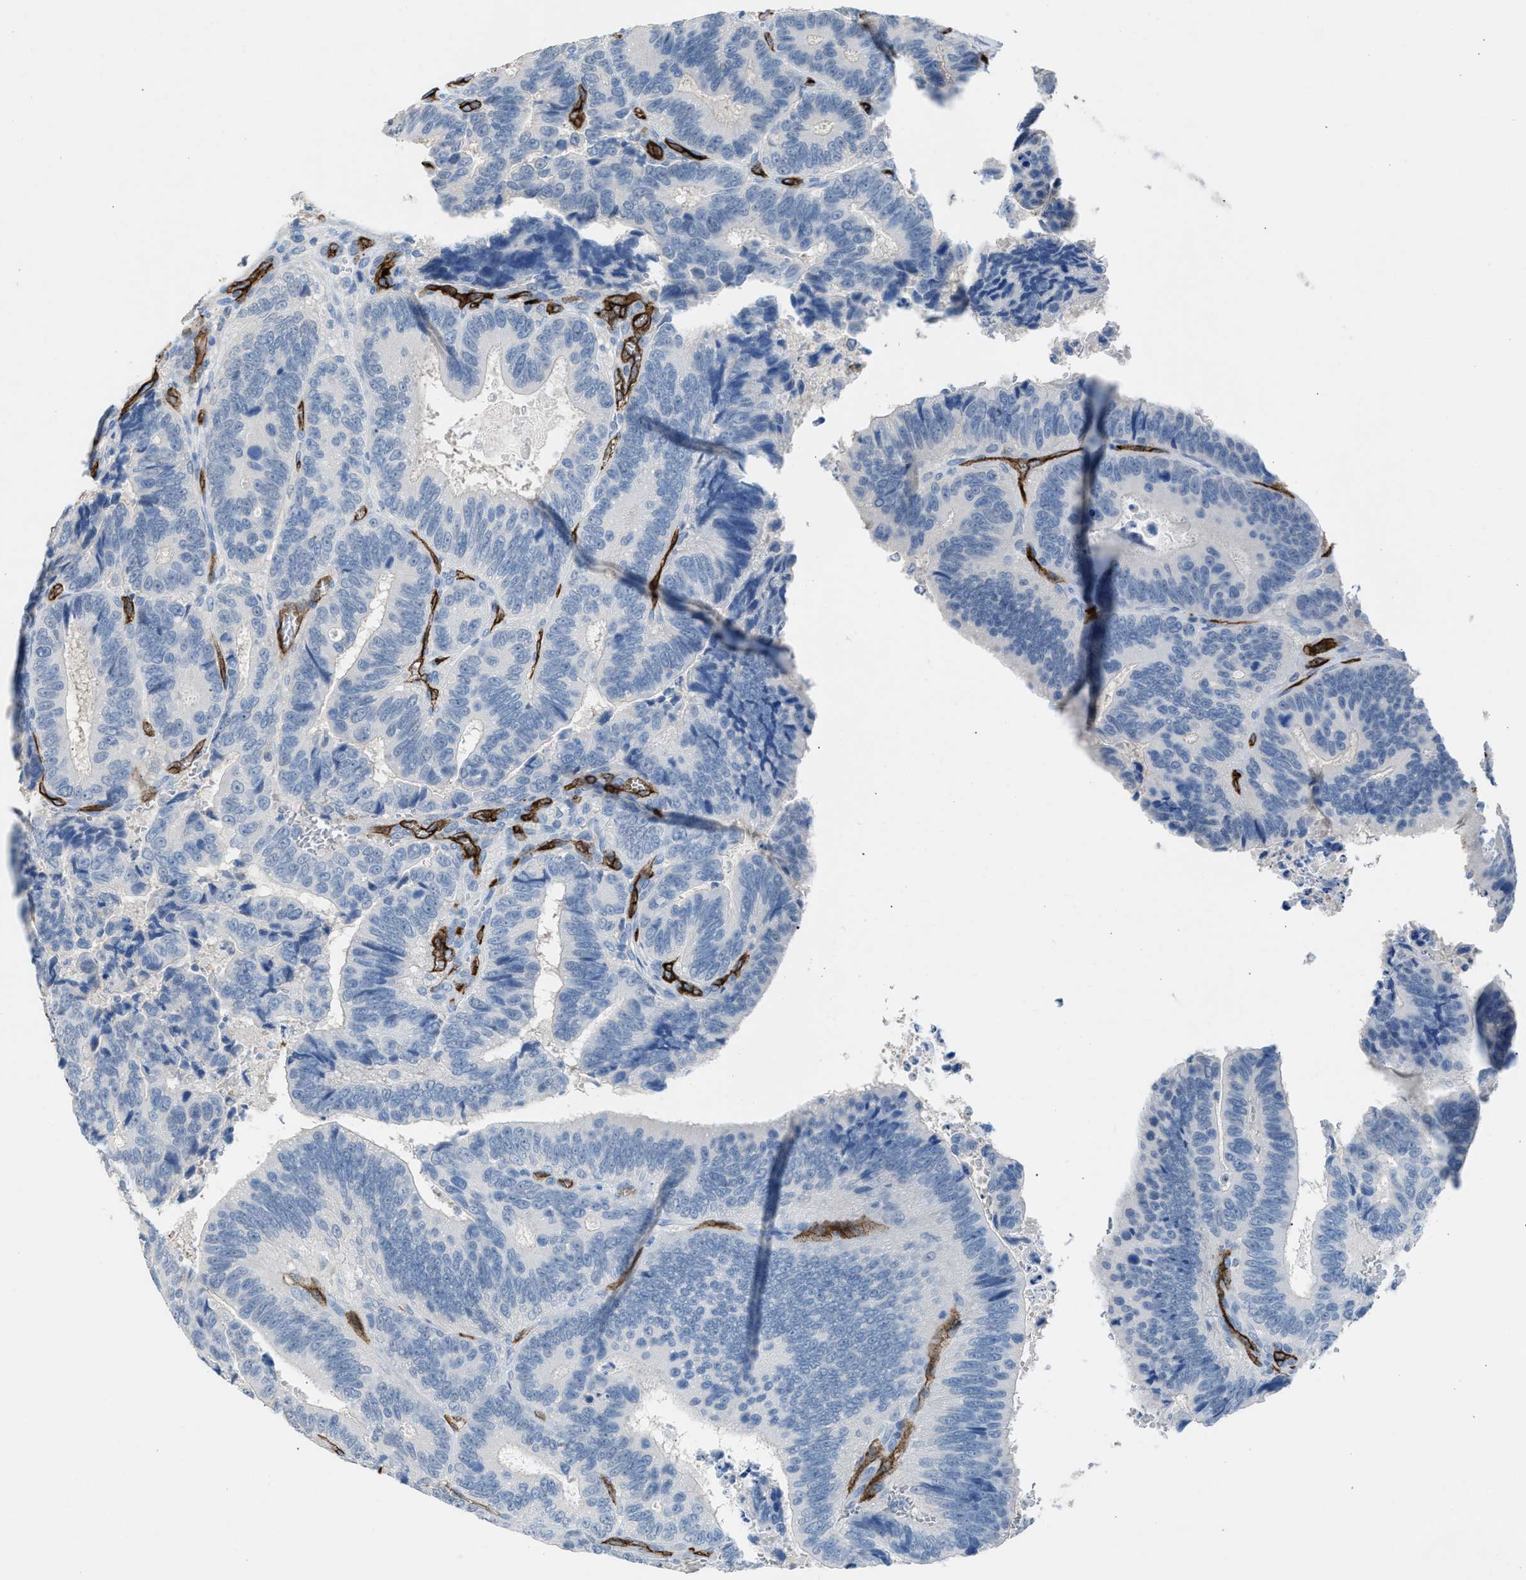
{"staining": {"intensity": "negative", "quantity": "none", "location": "none"}, "tissue": "colorectal cancer", "cell_type": "Tumor cells", "image_type": "cancer", "snomed": [{"axis": "morphology", "description": "Inflammation, NOS"}, {"axis": "morphology", "description": "Adenocarcinoma, NOS"}, {"axis": "topography", "description": "Colon"}], "caption": "There is no significant staining in tumor cells of colorectal cancer (adenocarcinoma).", "gene": "DYSF", "patient": {"sex": "male", "age": 72}}